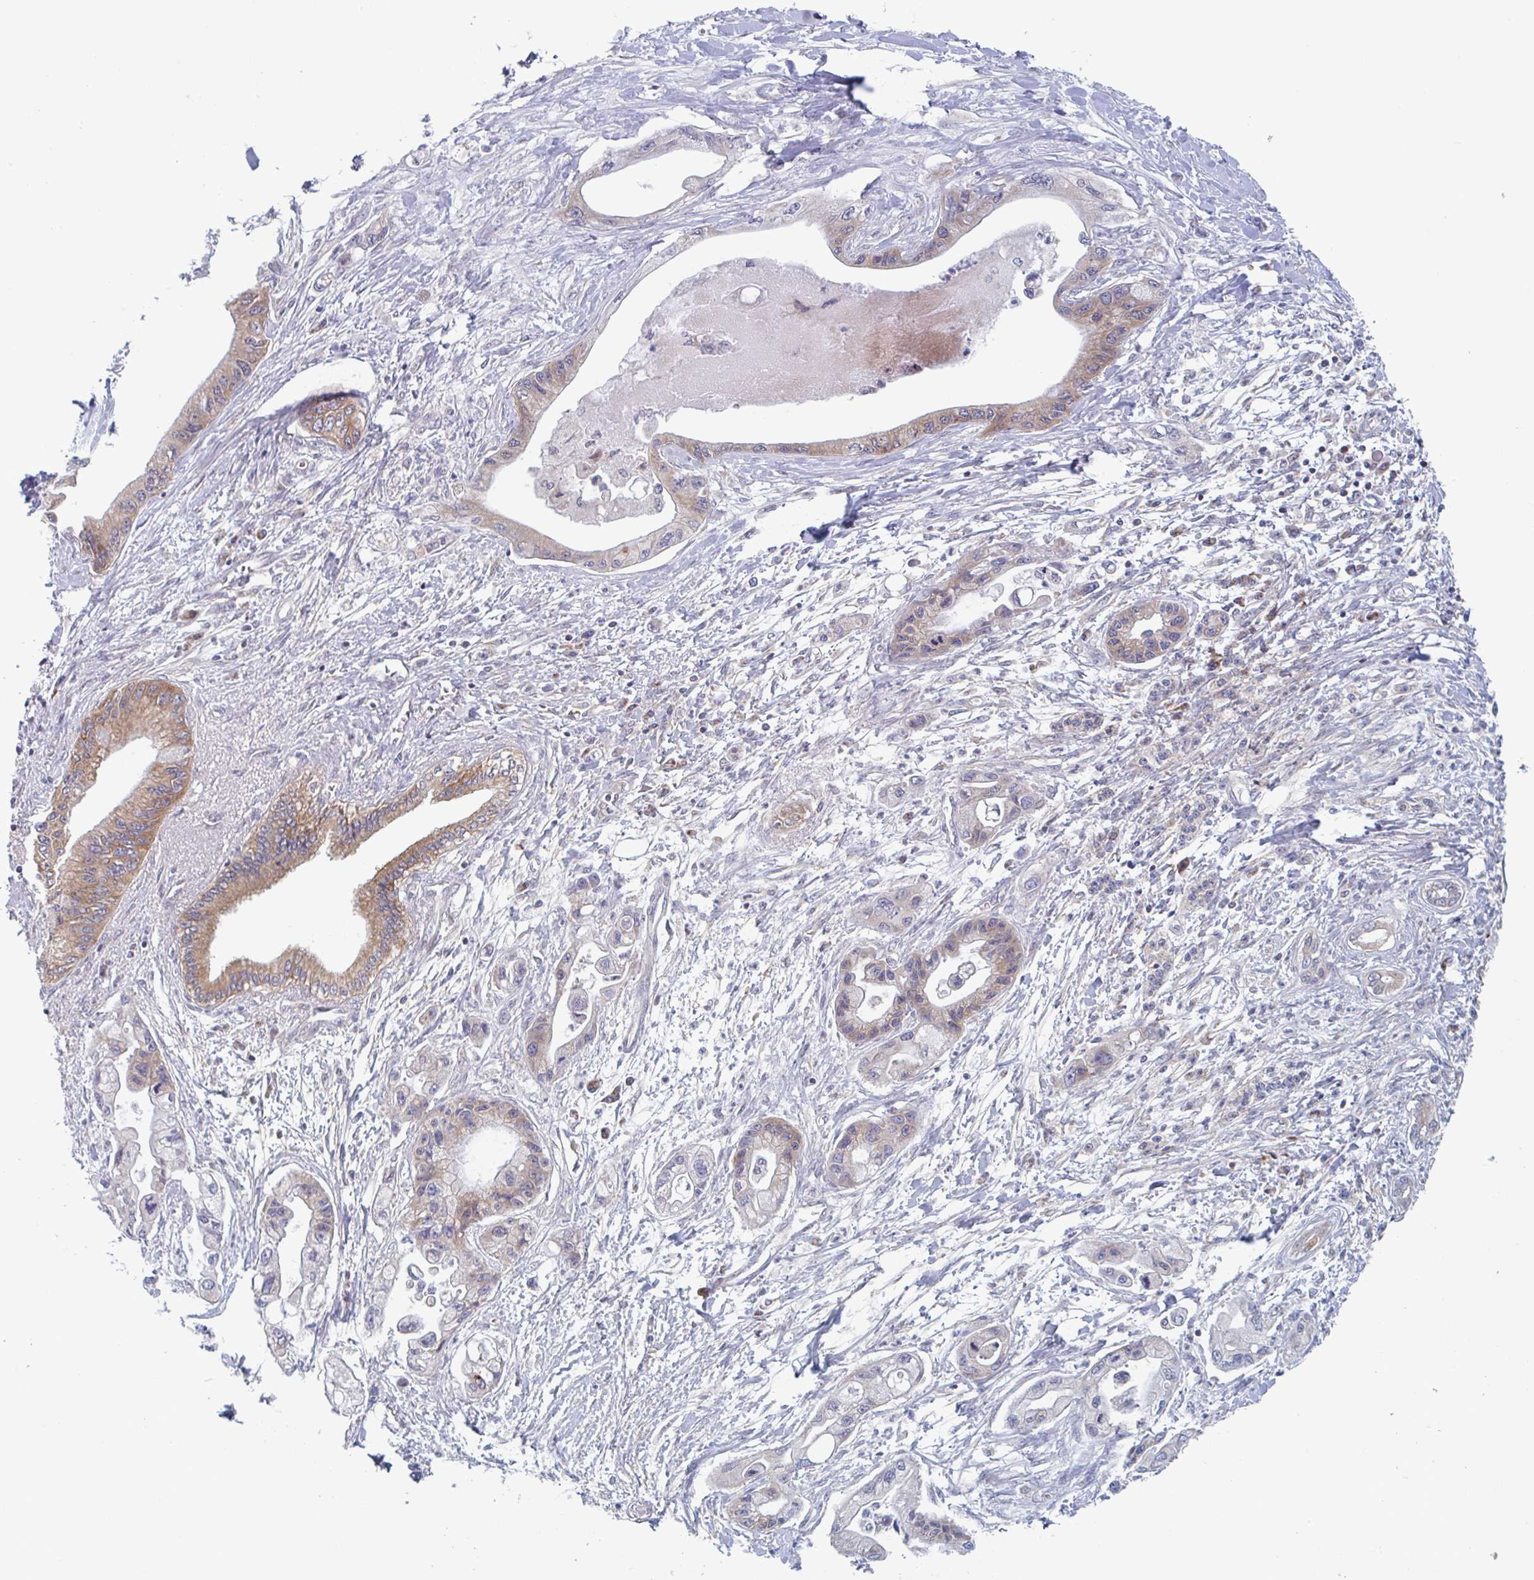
{"staining": {"intensity": "moderate", "quantity": "25%-75%", "location": "cytoplasmic/membranous"}, "tissue": "pancreatic cancer", "cell_type": "Tumor cells", "image_type": "cancer", "snomed": [{"axis": "morphology", "description": "Adenocarcinoma, NOS"}, {"axis": "topography", "description": "Pancreas"}], "caption": "Immunohistochemical staining of adenocarcinoma (pancreatic) shows moderate cytoplasmic/membranous protein positivity in about 25%-75% of tumor cells.", "gene": "SURF1", "patient": {"sex": "male", "age": 61}}